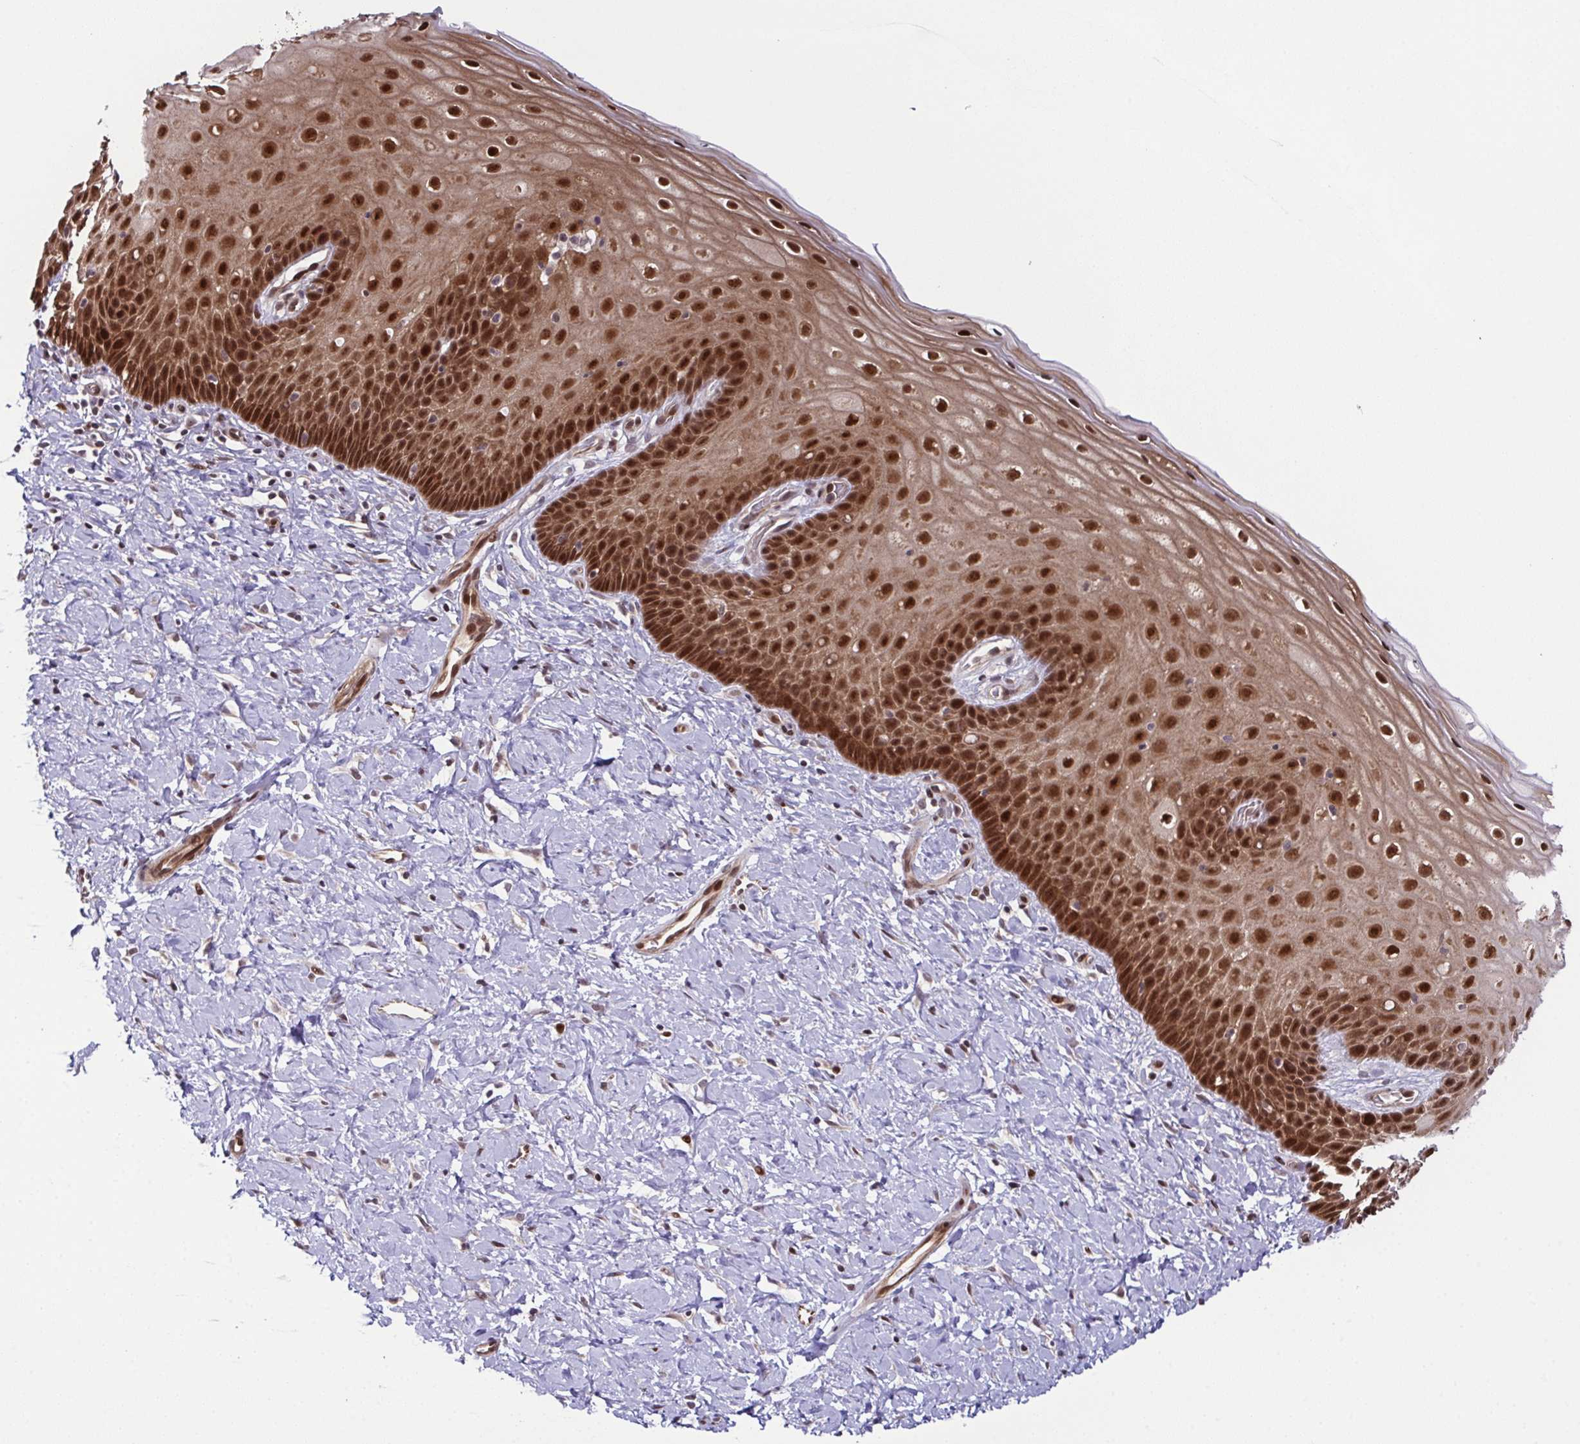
{"staining": {"intensity": "moderate", "quantity": ">75%", "location": "nuclear"}, "tissue": "cervix", "cell_type": "Glandular cells", "image_type": "normal", "snomed": [{"axis": "morphology", "description": "Normal tissue, NOS"}, {"axis": "topography", "description": "Cervix"}], "caption": "A medium amount of moderate nuclear positivity is appreciated in about >75% of glandular cells in benign cervix.", "gene": "DNAJB1", "patient": {"sex": "female", "age": 37}}